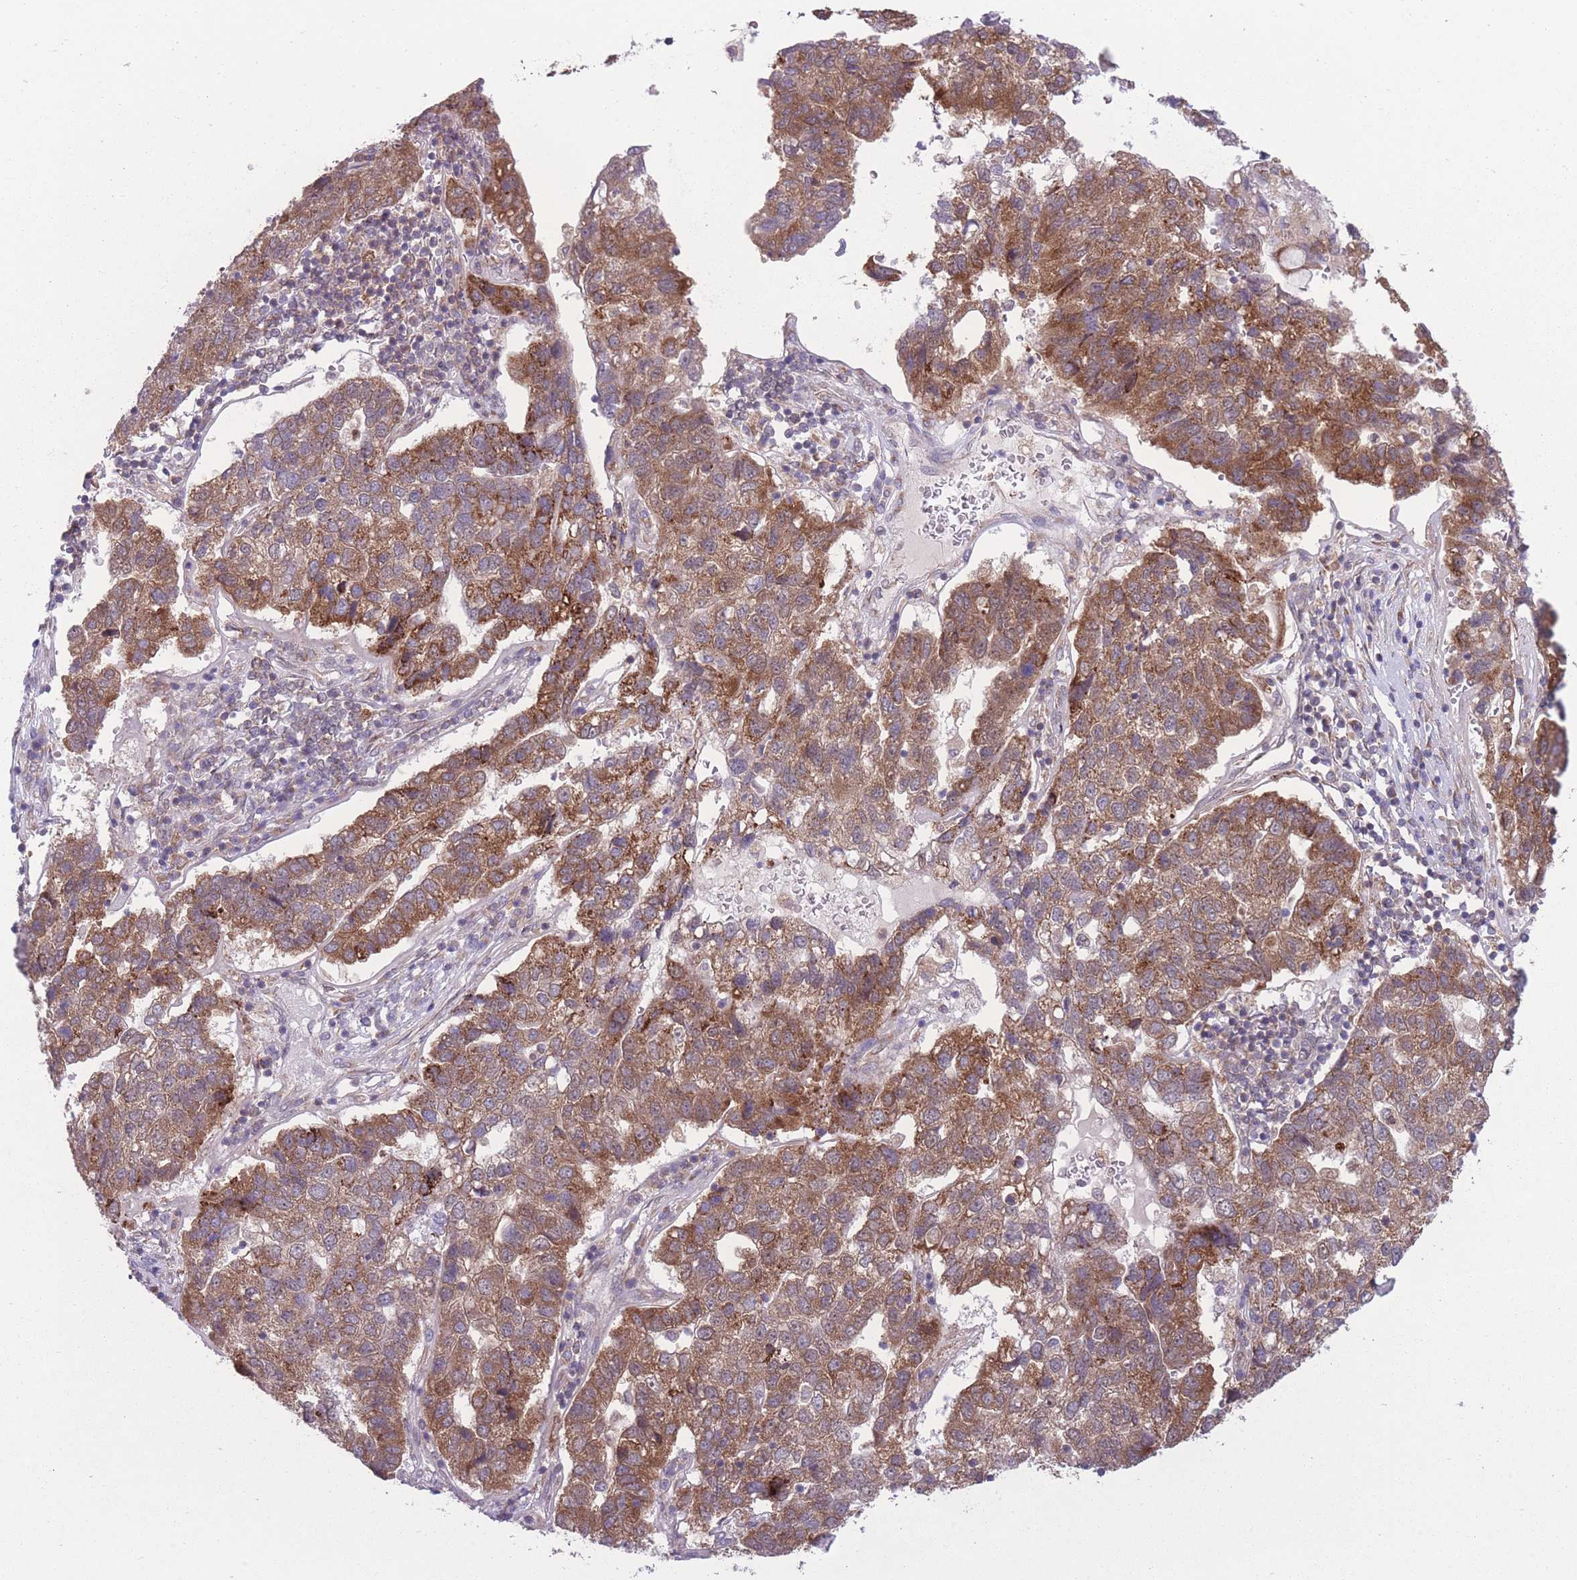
{"staining": {"intensity": "moderate", "quantity": ">75%", "location": "cytoplasmic/membranous"}, "tissue": "pancreatic cancer", "cell_type": "Tumor cells", "image_type": "cancer", "snomed": [{"axis": "morphology", "description": "Adenocarcinoma, NOS"}, {"axis": "topography", "description": "Pancreas"}], "caption": "Human pancreatic cancer stained with a brown dye demonstrates moderate cytoplasmic/membranous positive expression in approximately >75% of tumor cells.", "gene": "CCT6B", "patient": {"sex": "female", "age": 61}}